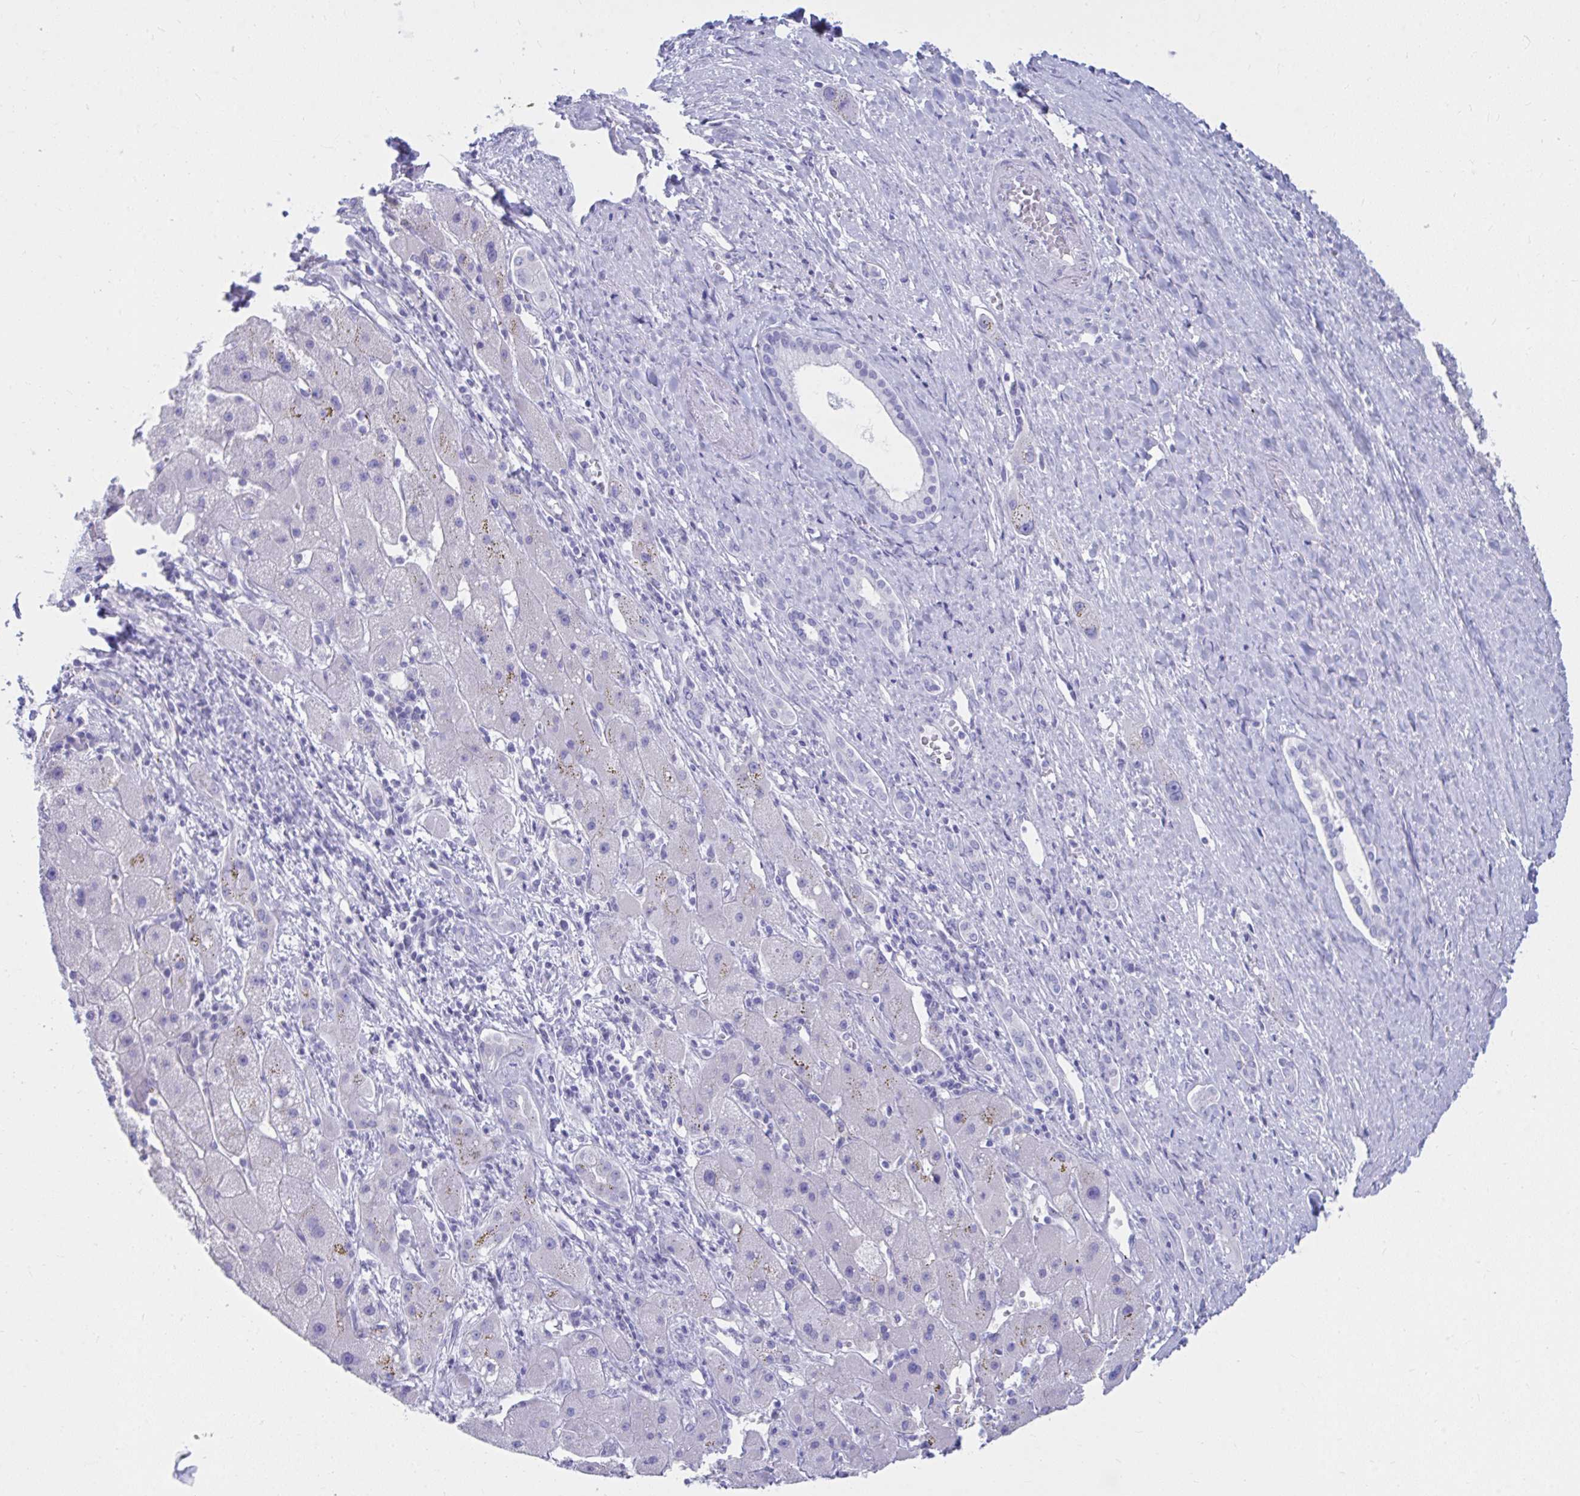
{"staining": {"intensity": "negative", "quantity": "none", "location": "none"}, "tissue": "liver cancer", "cell_type": "Tumor cells", "image_type": "cancer", "snomed": [{"axis": "morphology", "description": "Carcinoma, Hepatocellular, NOS"}, {"axis": "topography", "description": "Liver"}], "caption": "IHC photomicrograph of liver hepatocellular carcinoma stained for a protein (brown), which displays no staining in tumor cells.", "gene": "SHISA8", "patient": {"sex": "female", "age": 82}}